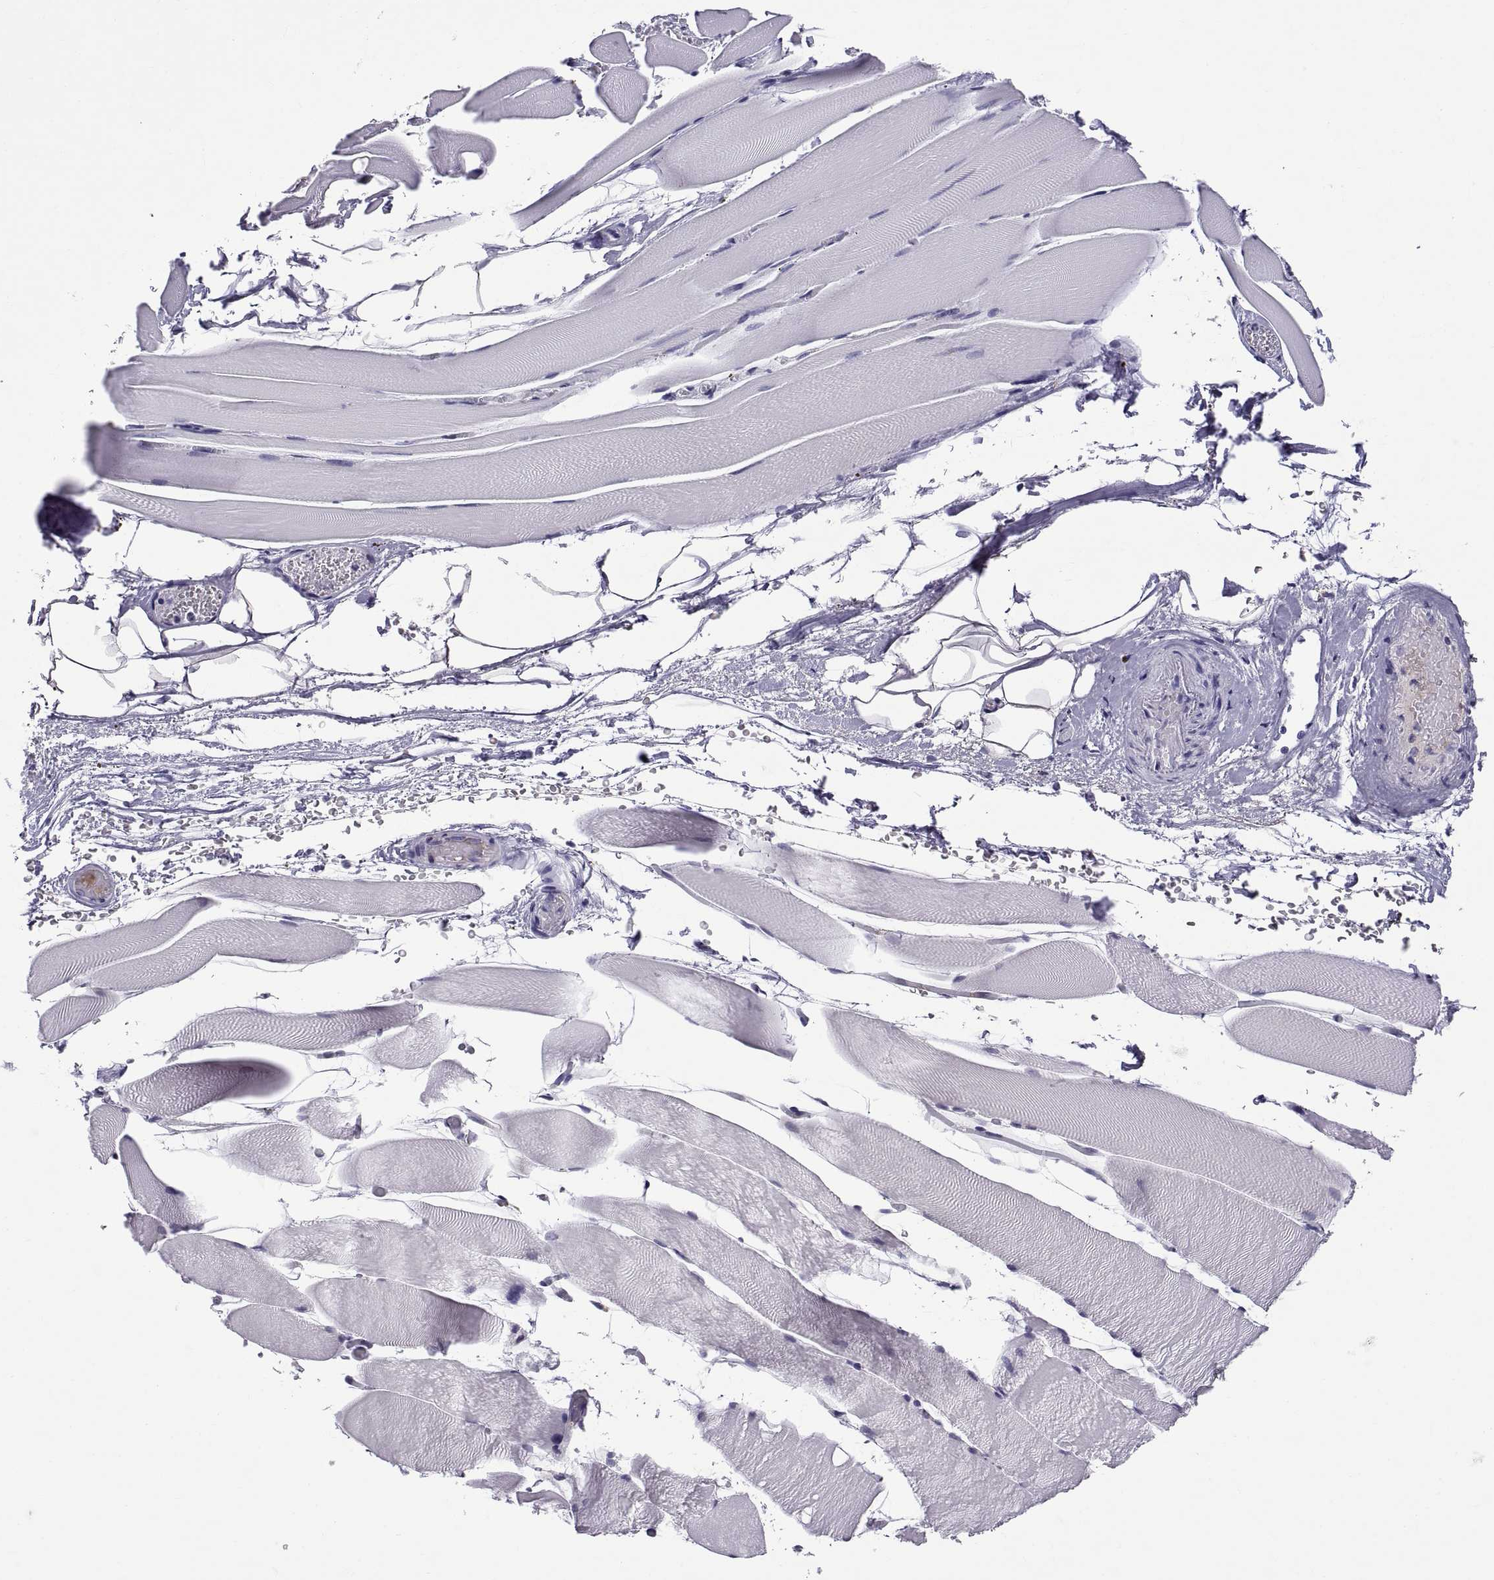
{"staining": {"intensity": "negative", "quantity": "none", "location": "none"}, "tissue": "skeletal muscle", "cell_type": "Myocytes", "image_type": "normal", "snomed": [{"axis": "morphology", "description": "Normal tissue, NOS"}, {"axis": "topography", "description": "Skeletal muscle"}], "caption": "A high-resolution micrograph shows IHC staining of unremarkable skeletal muscle, which demonstrates no significant staining in myocytes.", "gene": "KRT77", "patient": {"sex": "female", "age": 37}}